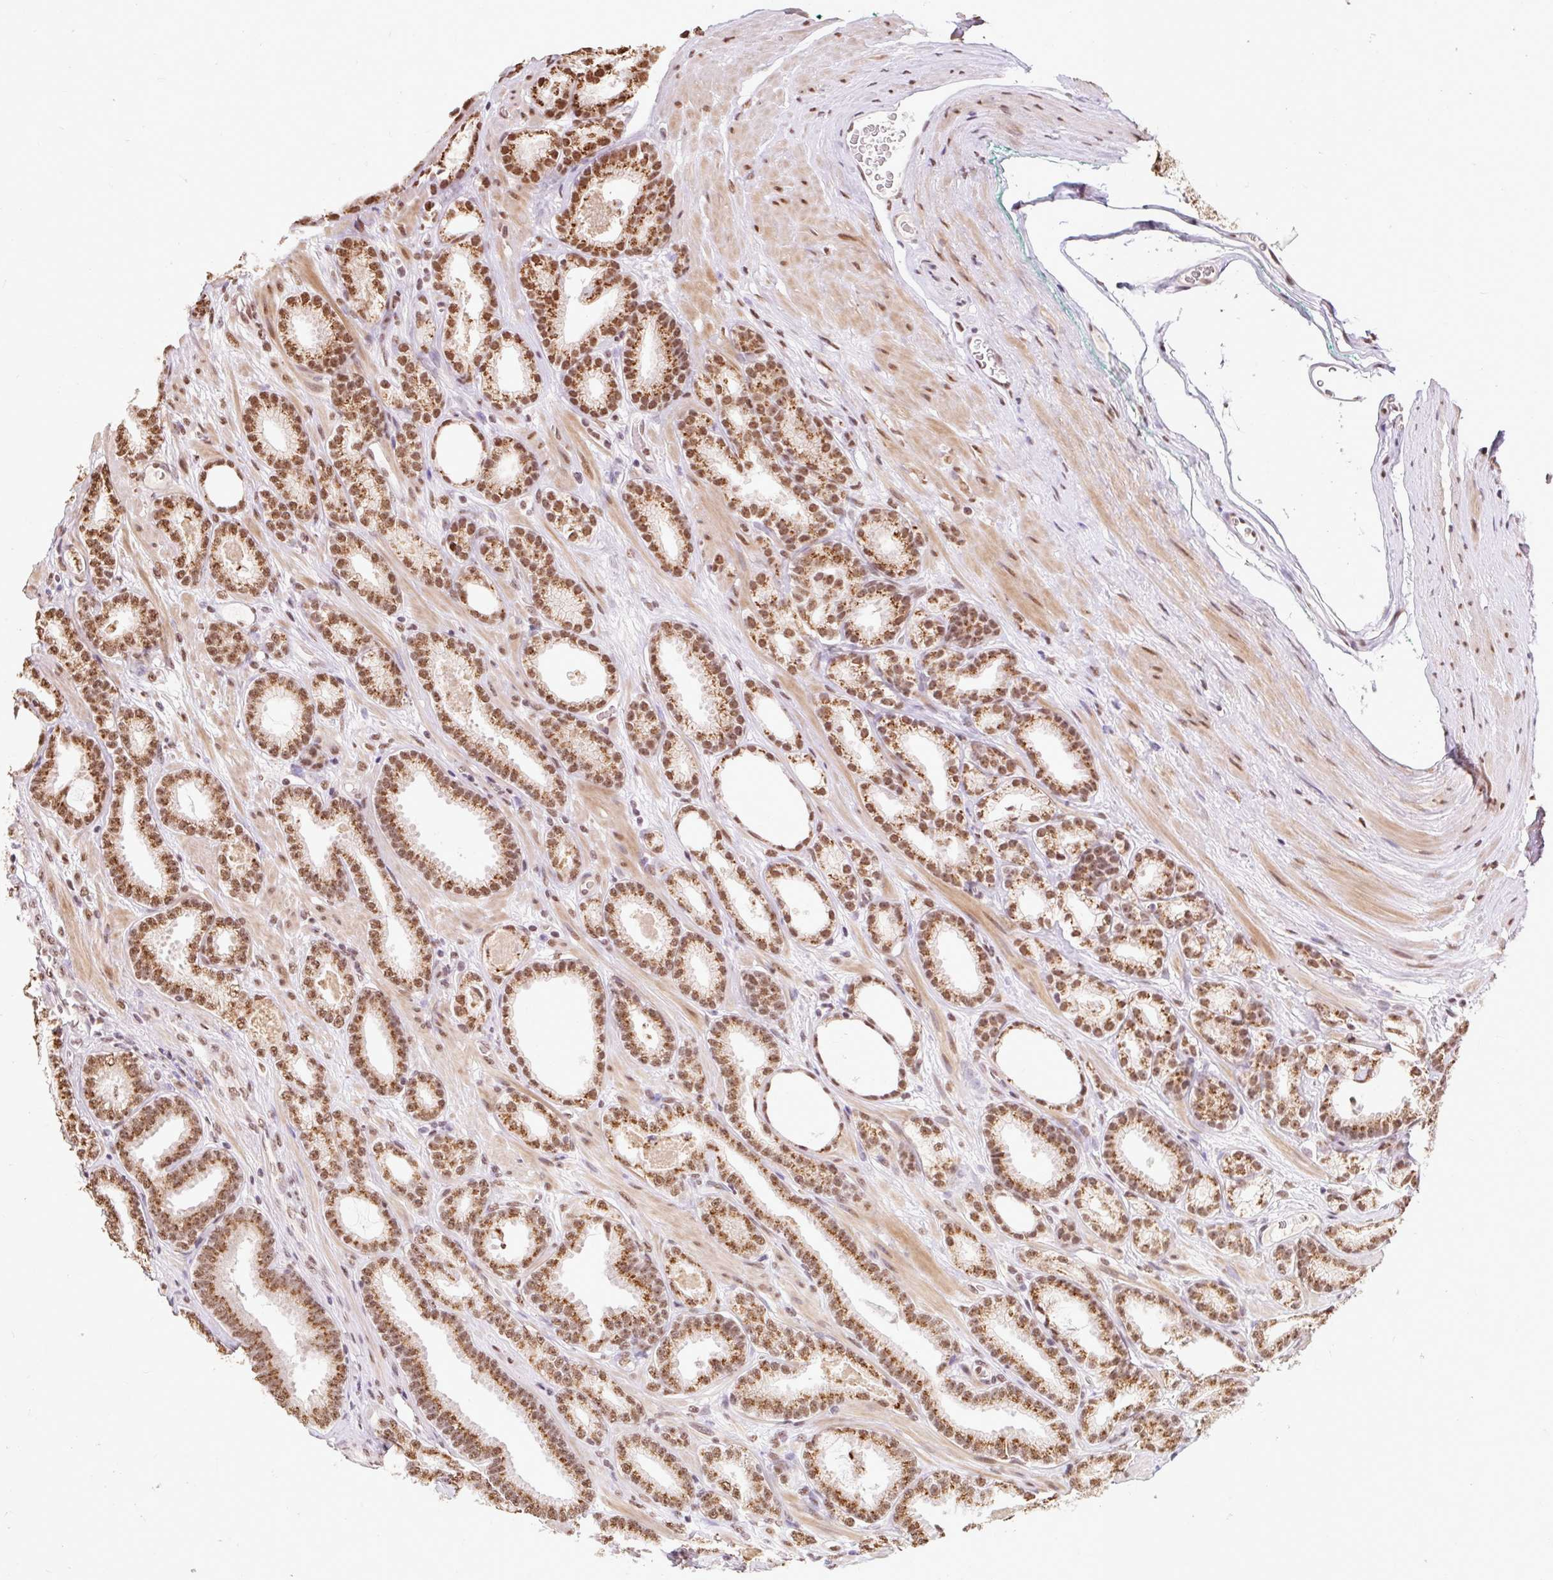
{"staining": {"intensity": "moderate", "quantity": ">75%", "location": "nuclear"}, "tissue": "prostate cancer", "cell_type": "Tumor cells", "image_type": "cancer", "snomed": [{"axis": "morphology", "description": "Adenocarcinoma, Low grade"}, {"axis": "topography", "description": "Prostate"}], "caption": "Tumor cells show medium levels of moderate nuclear staining in approximately >75% of cells in human low-grade adenocarcinoma (prostate).", "gene": "BICRA", "patient": {"sex": "male", "age": 61}}